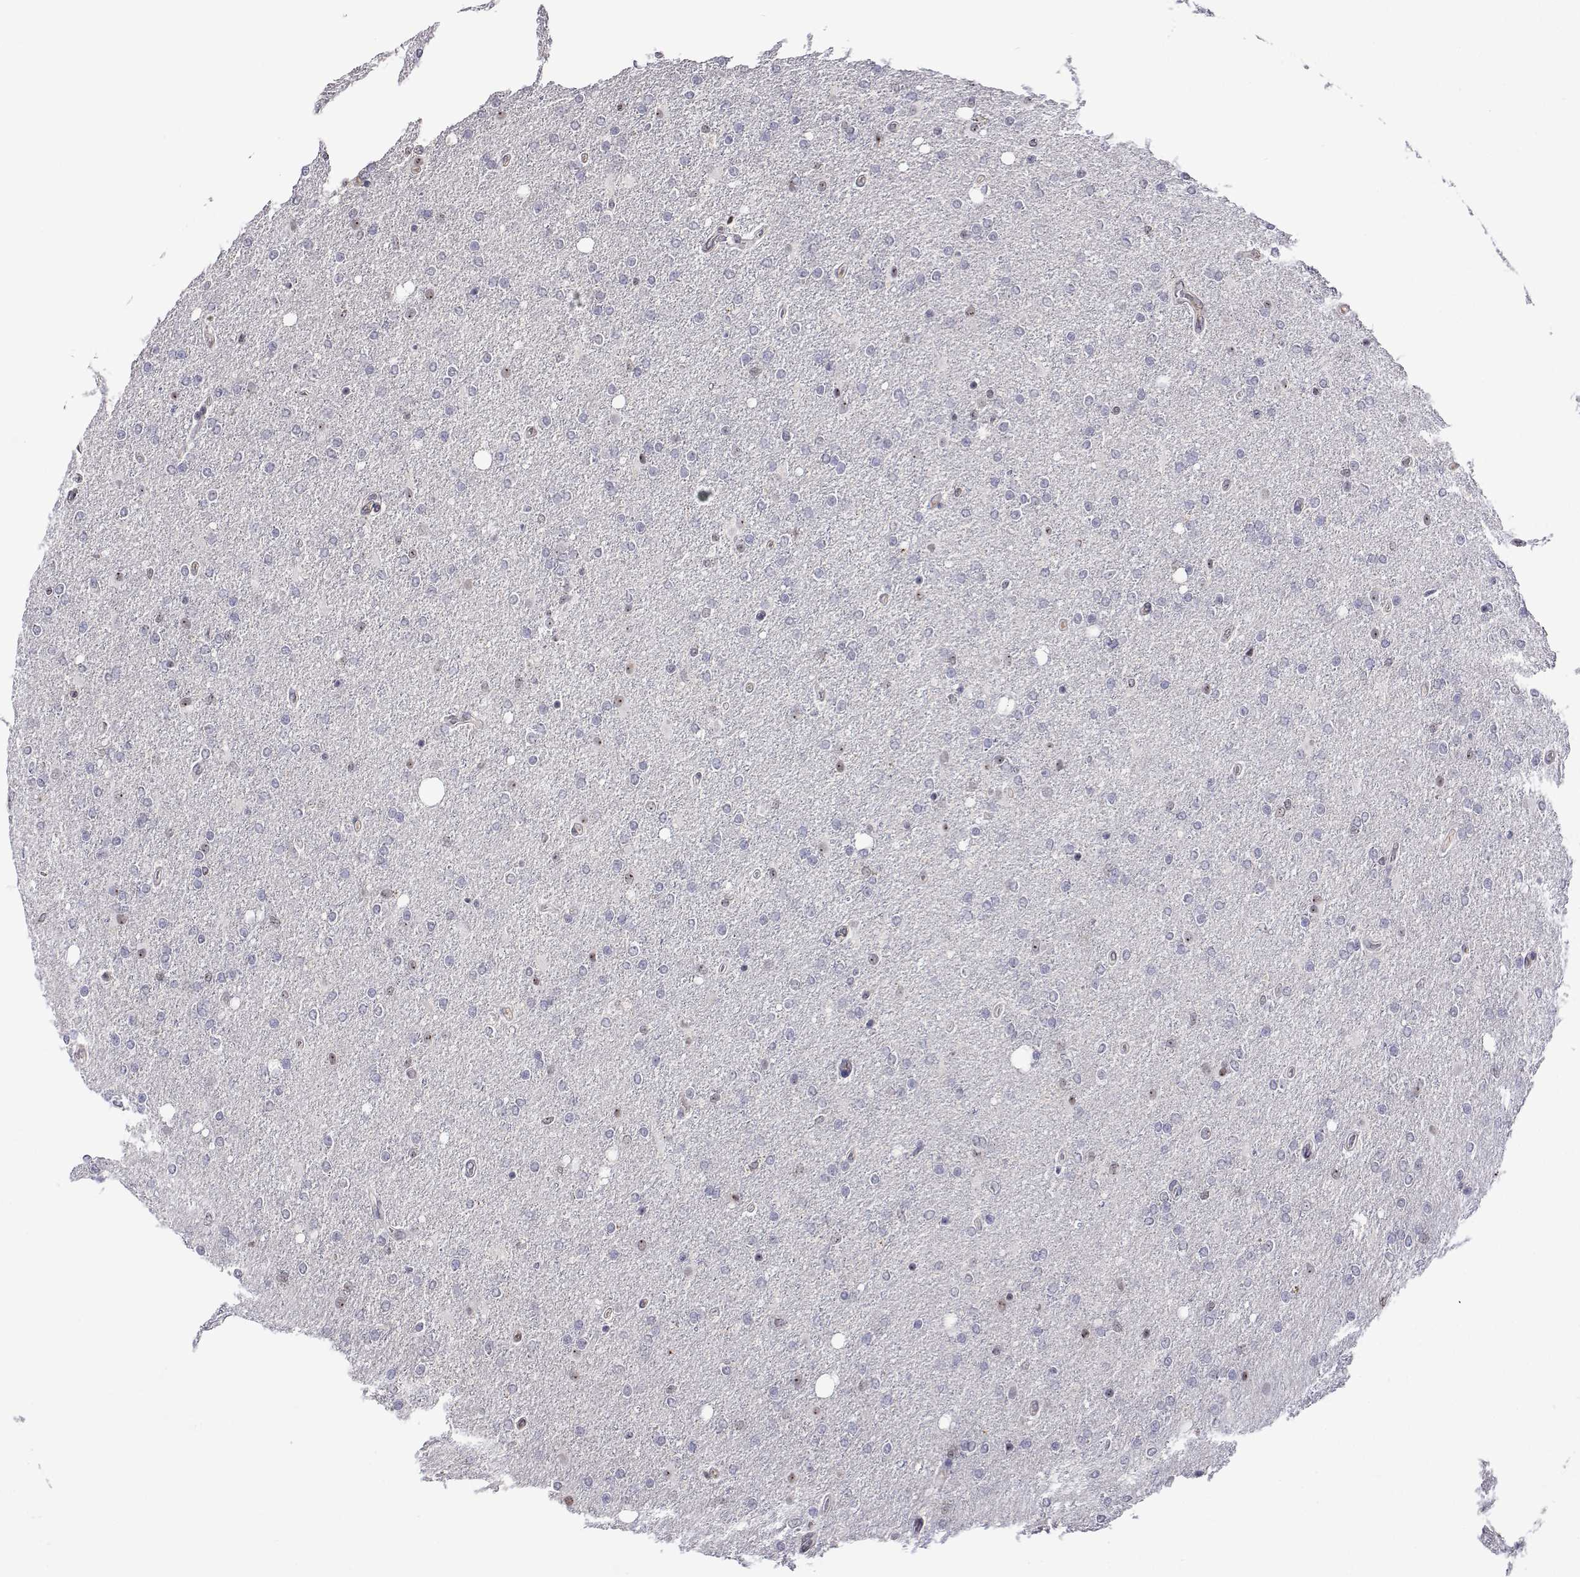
{"staining": {"intensity": "negative", "quantity": "none", "location": "none"}, "tissue": "glioma", "cell_type": "Tumor cells", "image_type": "cancer", "snomed": [{"axis": "morphology", "description": "Glioma, malignant, High grade"}, {"axis": "topography", "description": "Cerebral cortex"}], "caption": "IHC micrograph of neoplastic tissue: human glioma stained with DAB (3,3'-diaminobenzidine) shows no significant protein staining in tumor cells.", "gene": "NHP2", "patient": {"sex": "male", "age": 70}}